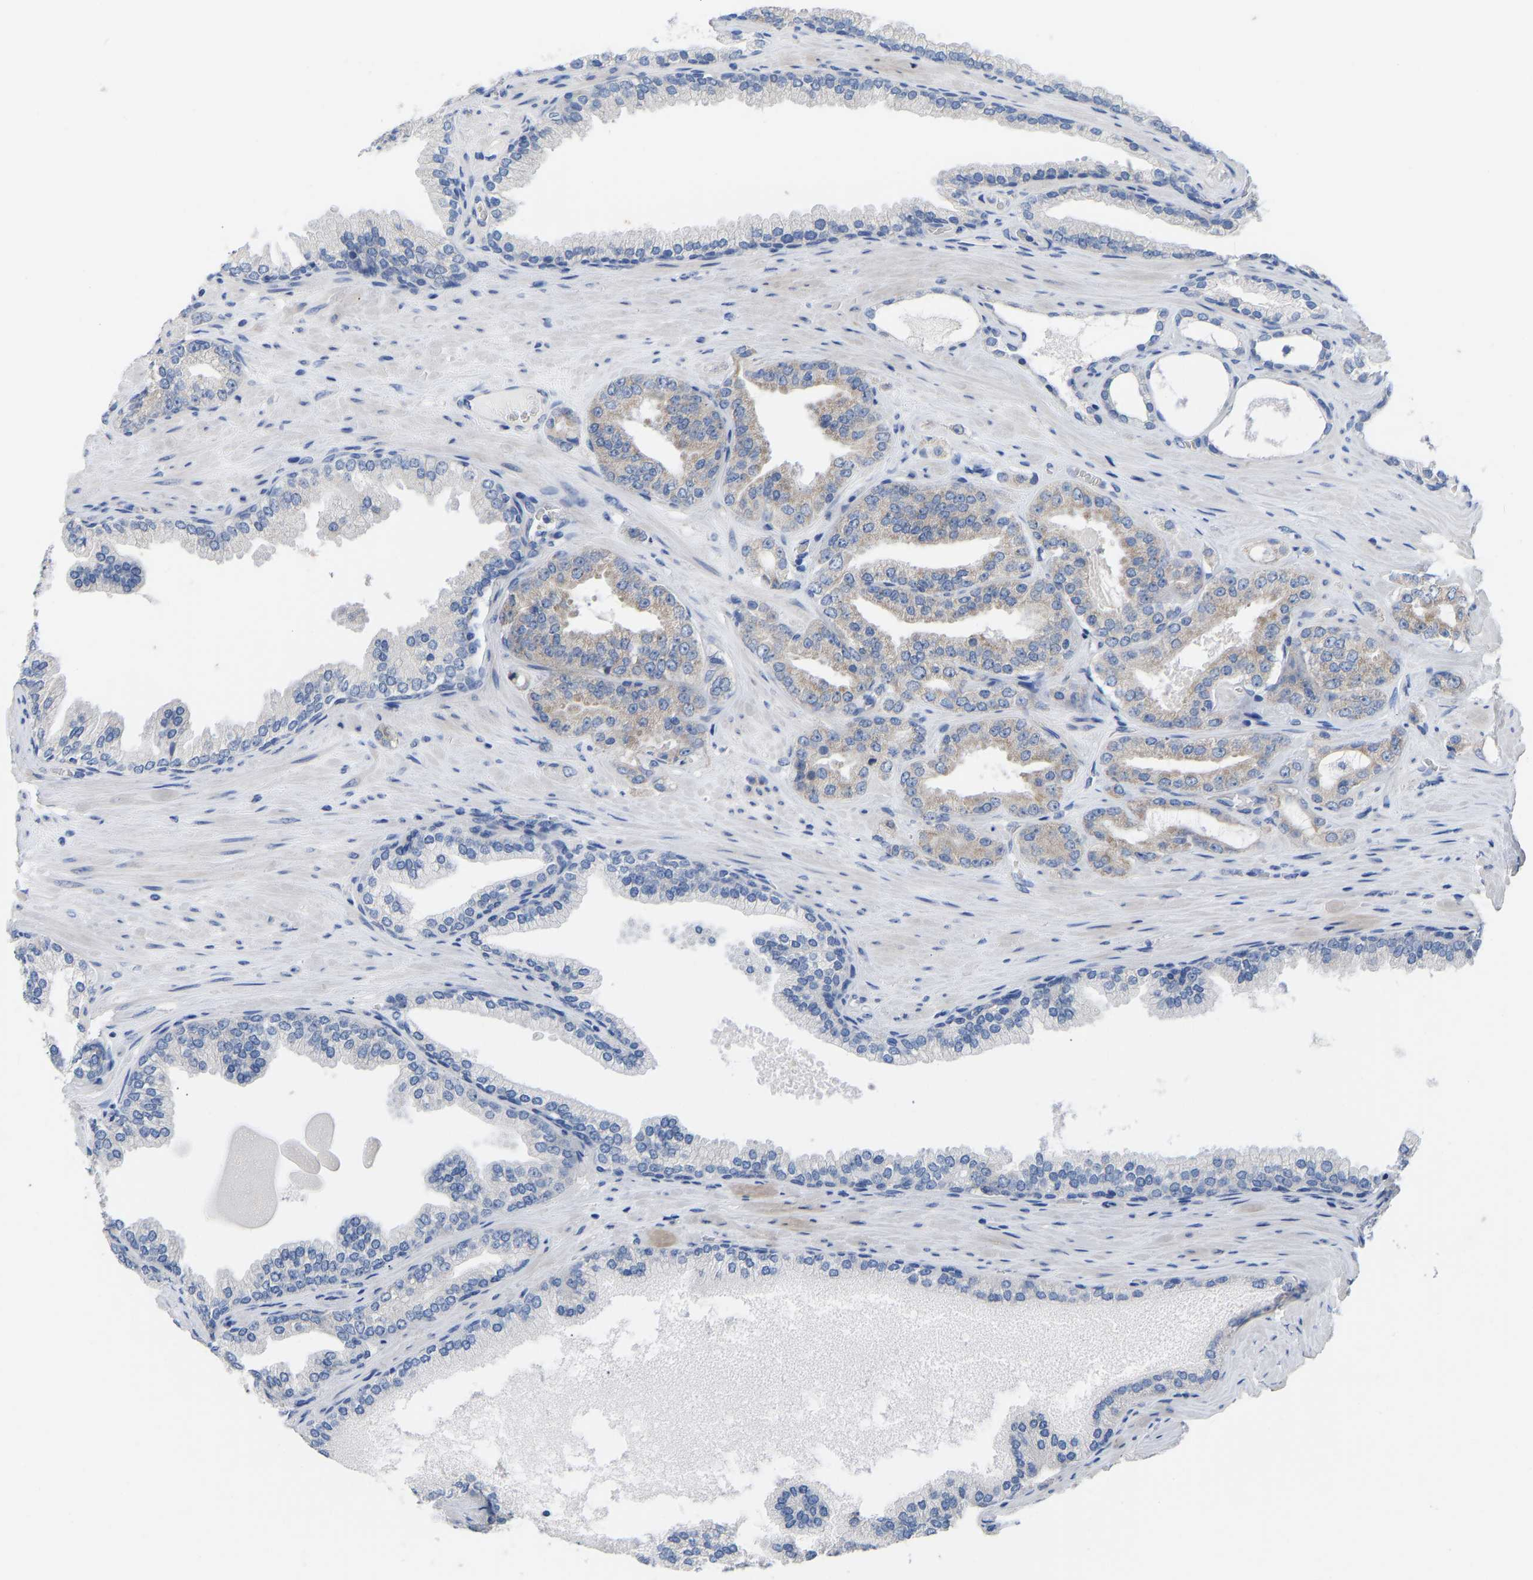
{"staining": {"intensity": "weak", "quantity": ">75%", "location": "cytoplasmic/membranous"}, "tissue": "prostate cancer", "cell_type": "Tumor cells", "image_type": "cancer", "snomed": [{"axis": "morphology", "description": "Adenocarcinoma, High grade"}, {"axis": "topography", "description": "Prostate"}], "caption": "Immunohistochemical staining of prostate cancer (adenocarcinoma (high-grade)) shows low levels of weak cytoplasmic/membranous protein positivity in about >75% of tumor cells. The staining was performed using DAB (3,3'-diaminobenzidine) to visualize the protein expression in brown, while the nuclei were stained in blue with hematoxylin (Magnification: 20x).", "gene": "OLIG2", "patient": {"sex": "male", "age": 71}}